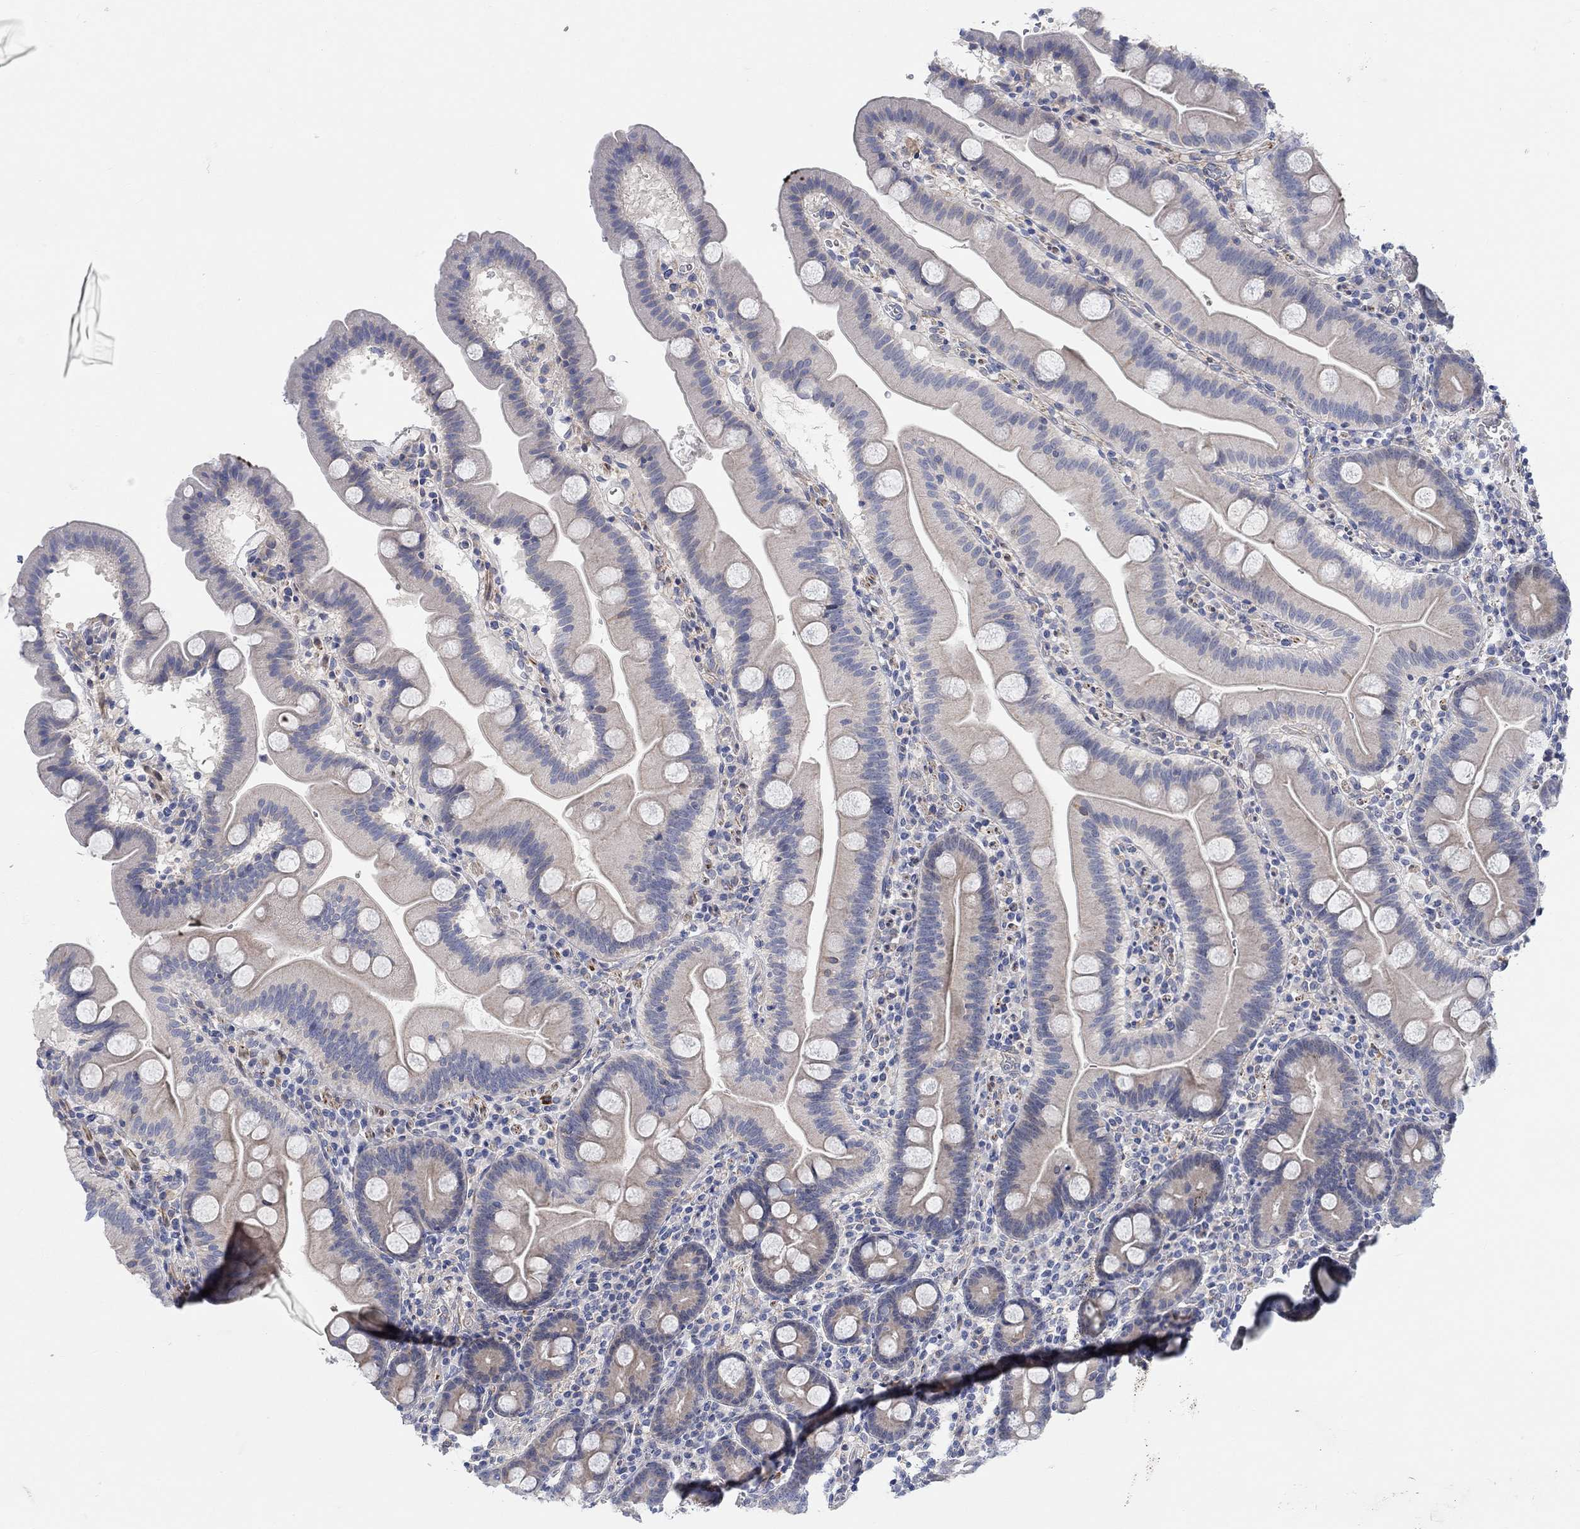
{"staining": {"intensity": "negative", "quantity": "none", "location": "none"}, "tissue": "duodenum", "cell_type": "Glandular cells", "image_type": "normal", "snomed": [{"axis": "morphology", "description": "Normal tissue, NOS"}, {"axis": "topography", "description": "Duodenum"}], "caption": "Immunohistochemistry histopathology image of benign duodenum stained for a protein (brown), which exhibits no positivity in glandular cells. (DAB (3,3'-diaminobenzidine) IHC visualized using brightfield microscopy, high magnification).", "gene": "PMFBP1", "patient": {"sex": "male", "age": 59}}